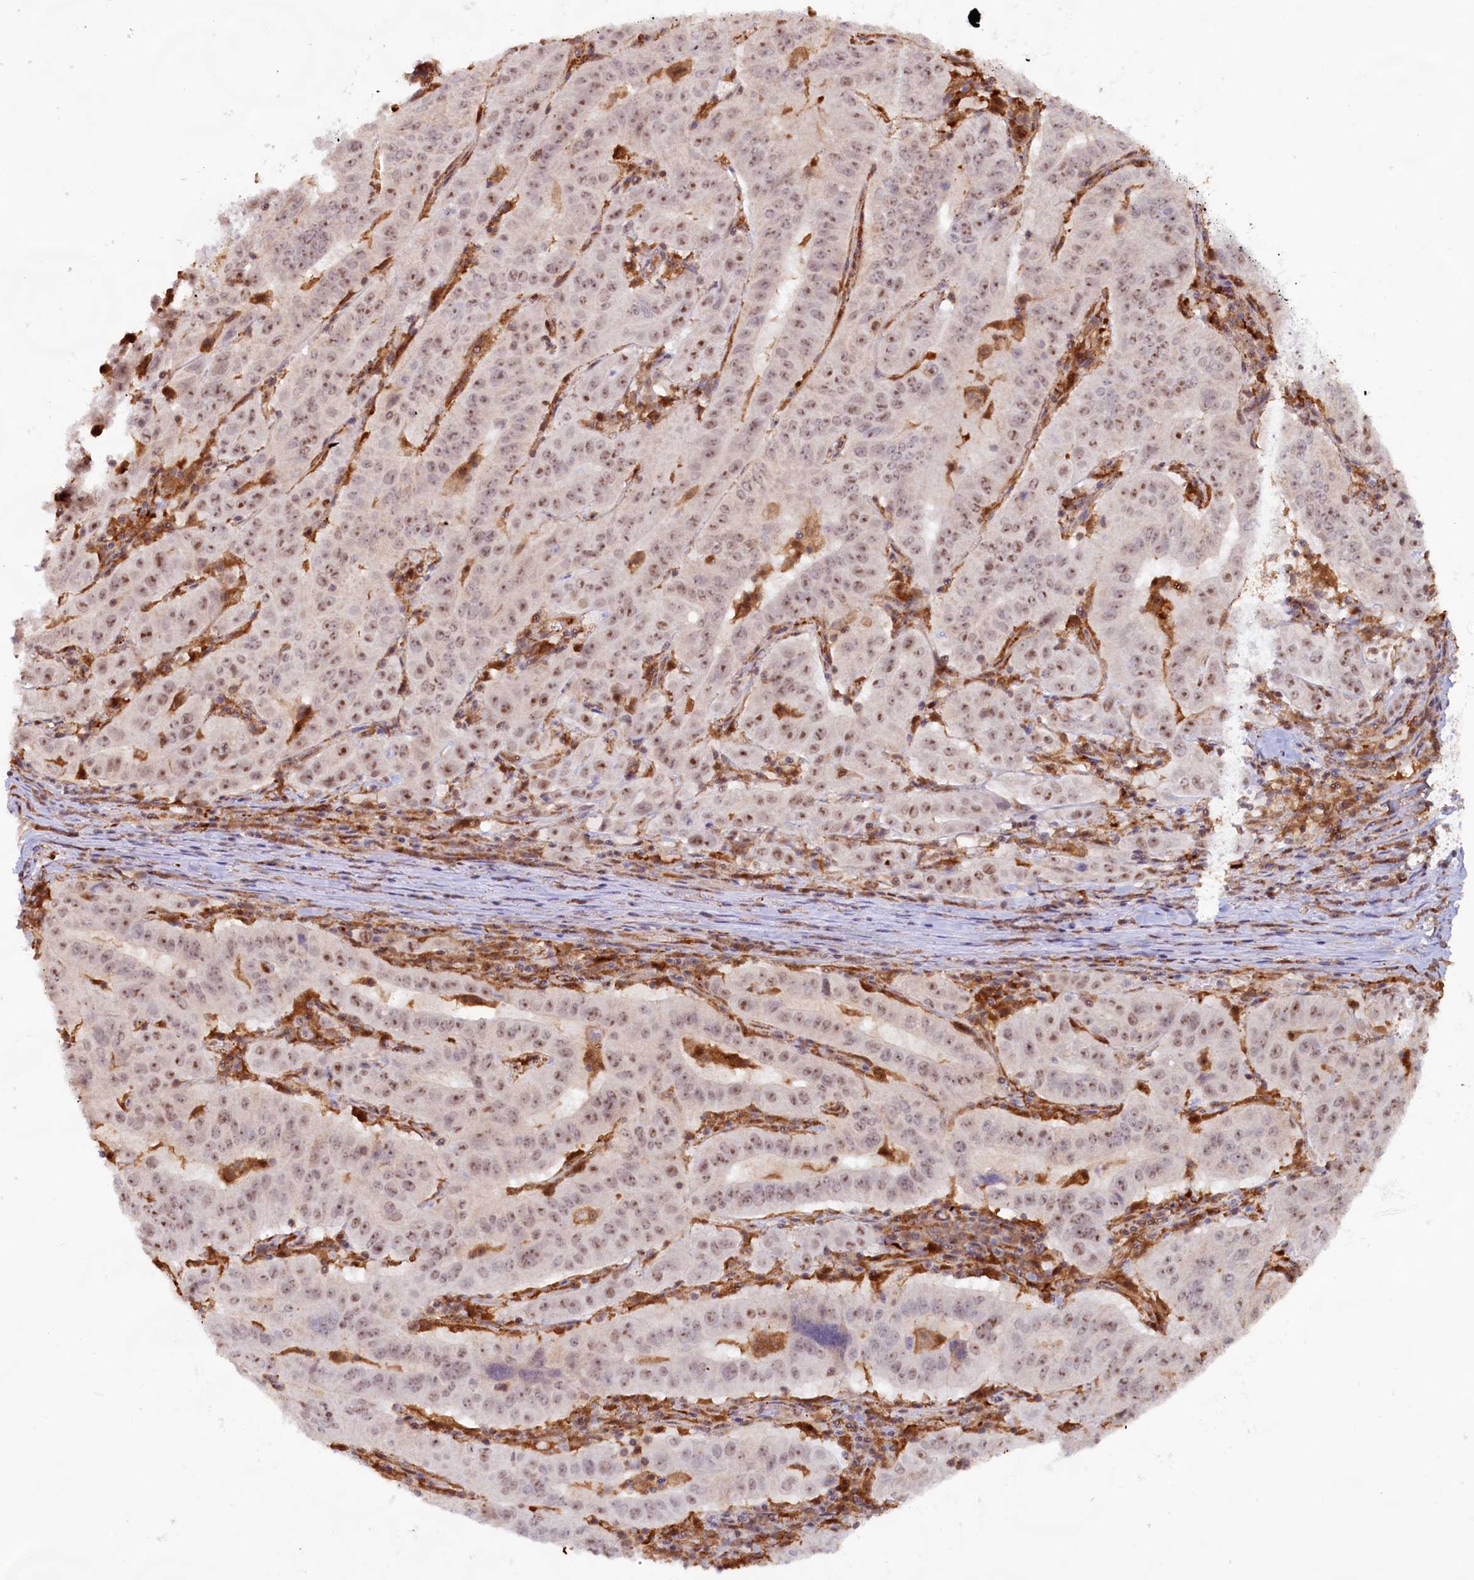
{"staining": {"intensity": "weak", "quantity": ">75%", "location": "nuclear"}, "tissue": "pancreatic cancer", "cell_type": "Tumor cells", "image_type": "cancer", "snomed": [{"axis": "morphology", "description": "Adenocarcinoma, NOS"}, {"axis": "topography", "description": "Pancreas"}], "caption": "The immunohistochemical stain labels weak nuclear expression in tumor cells of pancreatic cancer (adenocarcinoma) tissue.", "gene": "C1D", "patient": {"sex": "male", "age": 63}}